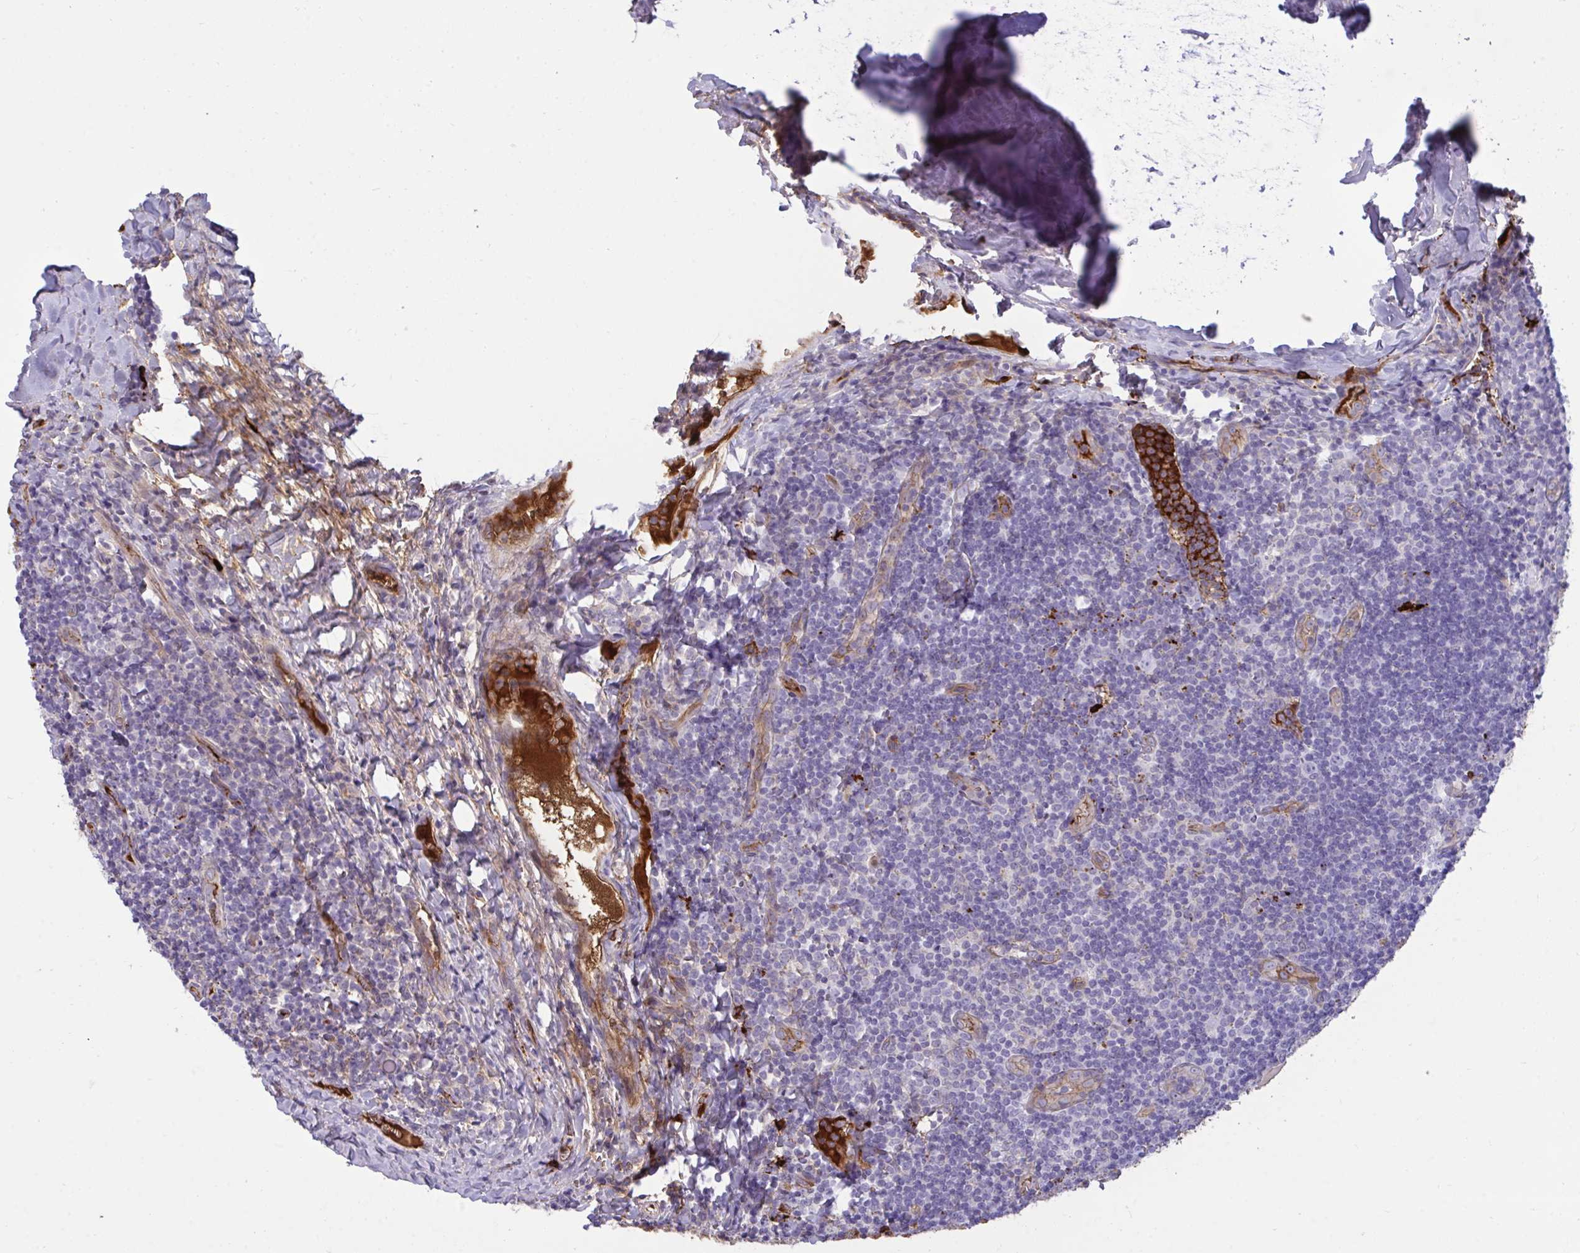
{"staining": {"intensity": "negative", "quantity": "none", "location": "none"}, "tissue": "tonsil", "cell_type": "Non-germinal center cells", "image_type": "normal", "snomed": [{"axis": "morphology", "description": "Normal tissue, NOS"}, {"axis": "morphology", "description": "Inflammation, NOS"}, {"axis": "topography", "description": "Tonsil"}], "caption": "Human tonsil stained for a protein using immunohistochemistry displays no positivity in non-germinal center cells.", "gene": "F2", "patient": {"sex": "female", "age": 31}}